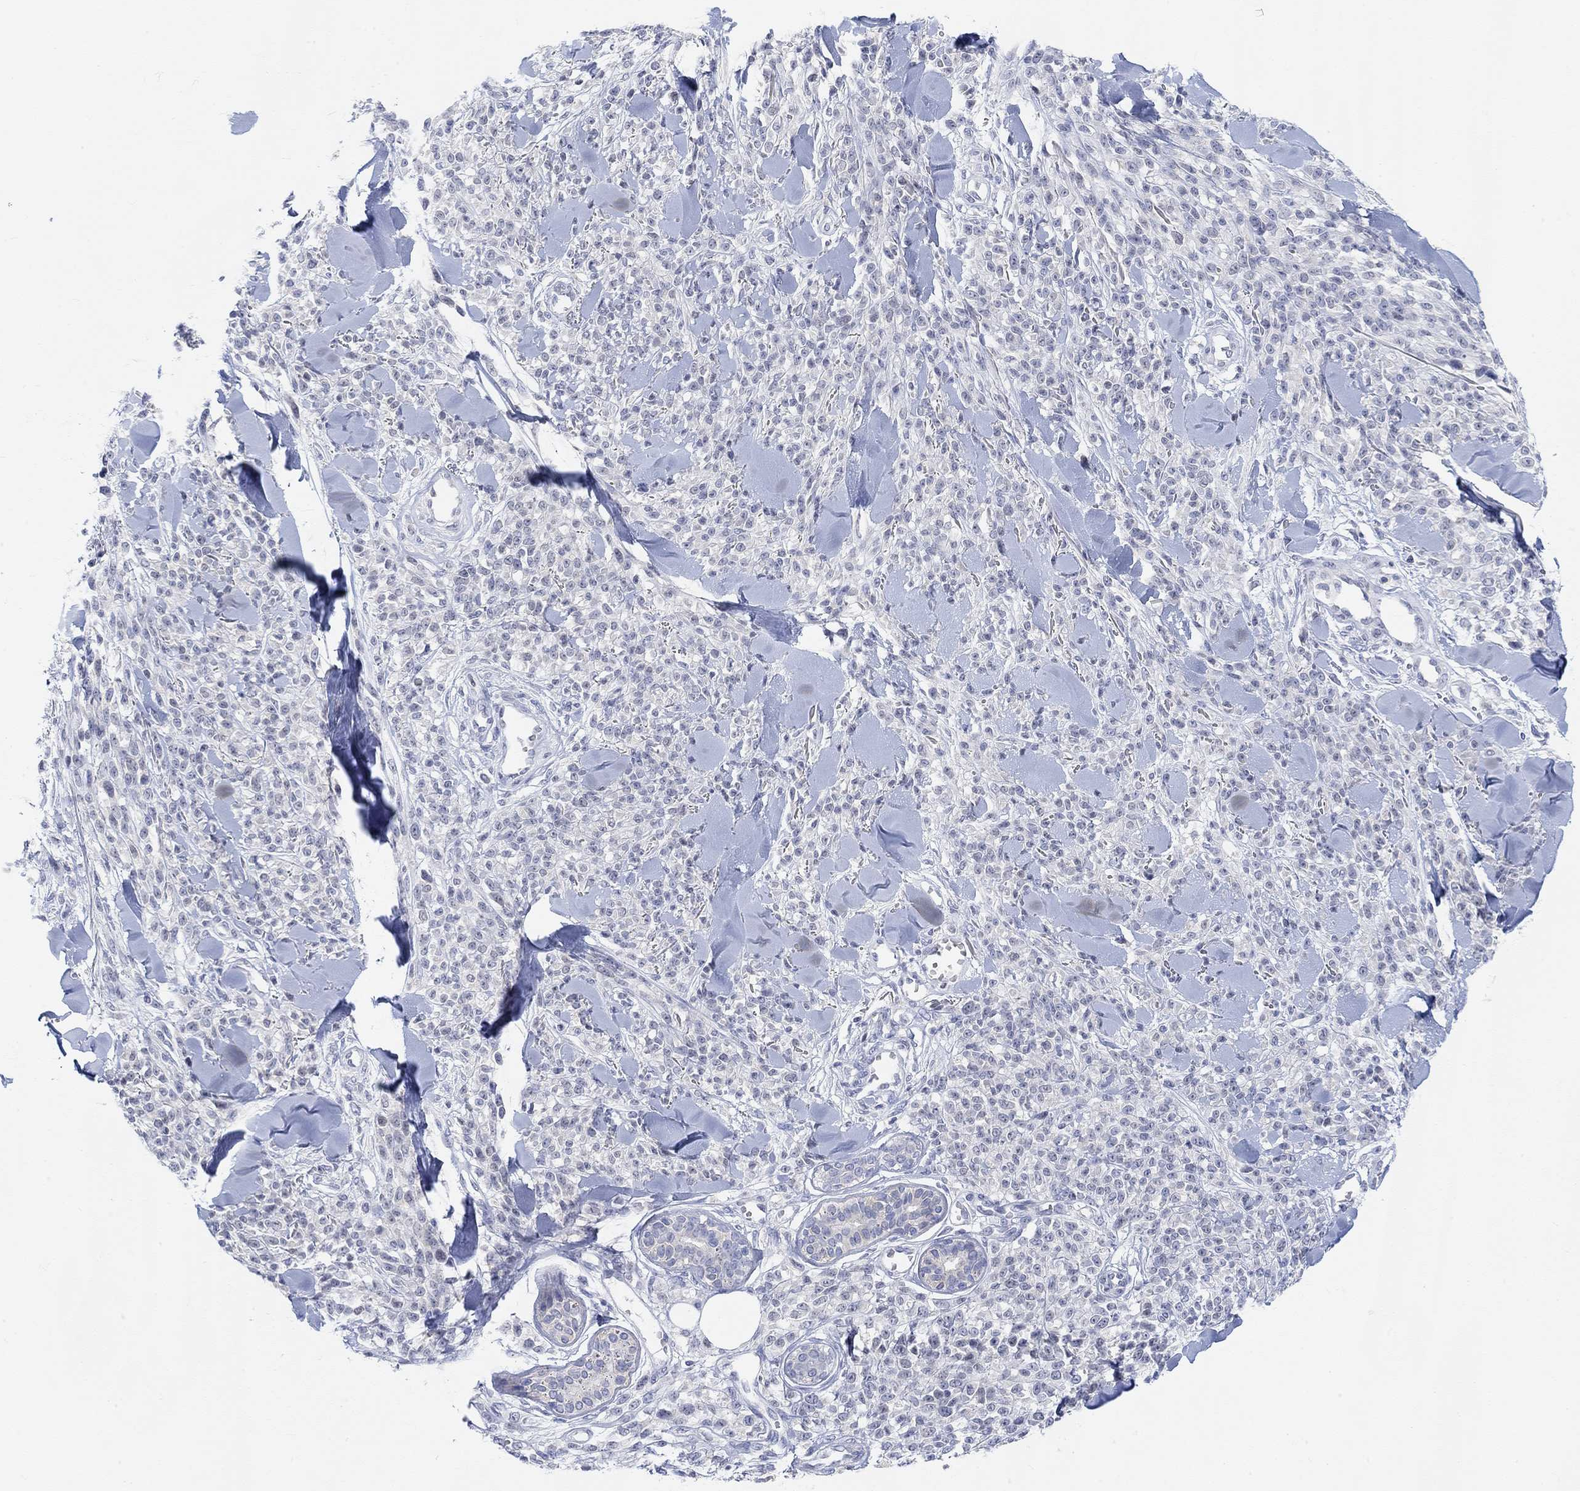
{"staining": {"intensity": "negative", "quantity": "none", "location": "none"}, "tissue": "melanoma", "cell_type": "Tumor cells", "image_type": "cancer", "snomed": [{"axis": "morphology", "description": "Malignant melanoma, NOS"}, {"axis": "topography", "description": "Skin"}, {"axis": "topography", "description": "Skin of trunk"}], "caption": "Immunohistochemistry (IHC) histopathology image of human melanoma stained for a protein (brown), which demonstrates no expression in tumor cells.", "gene": "ATP6V1E2", "patient": {"sex": "male", "age": 74}}